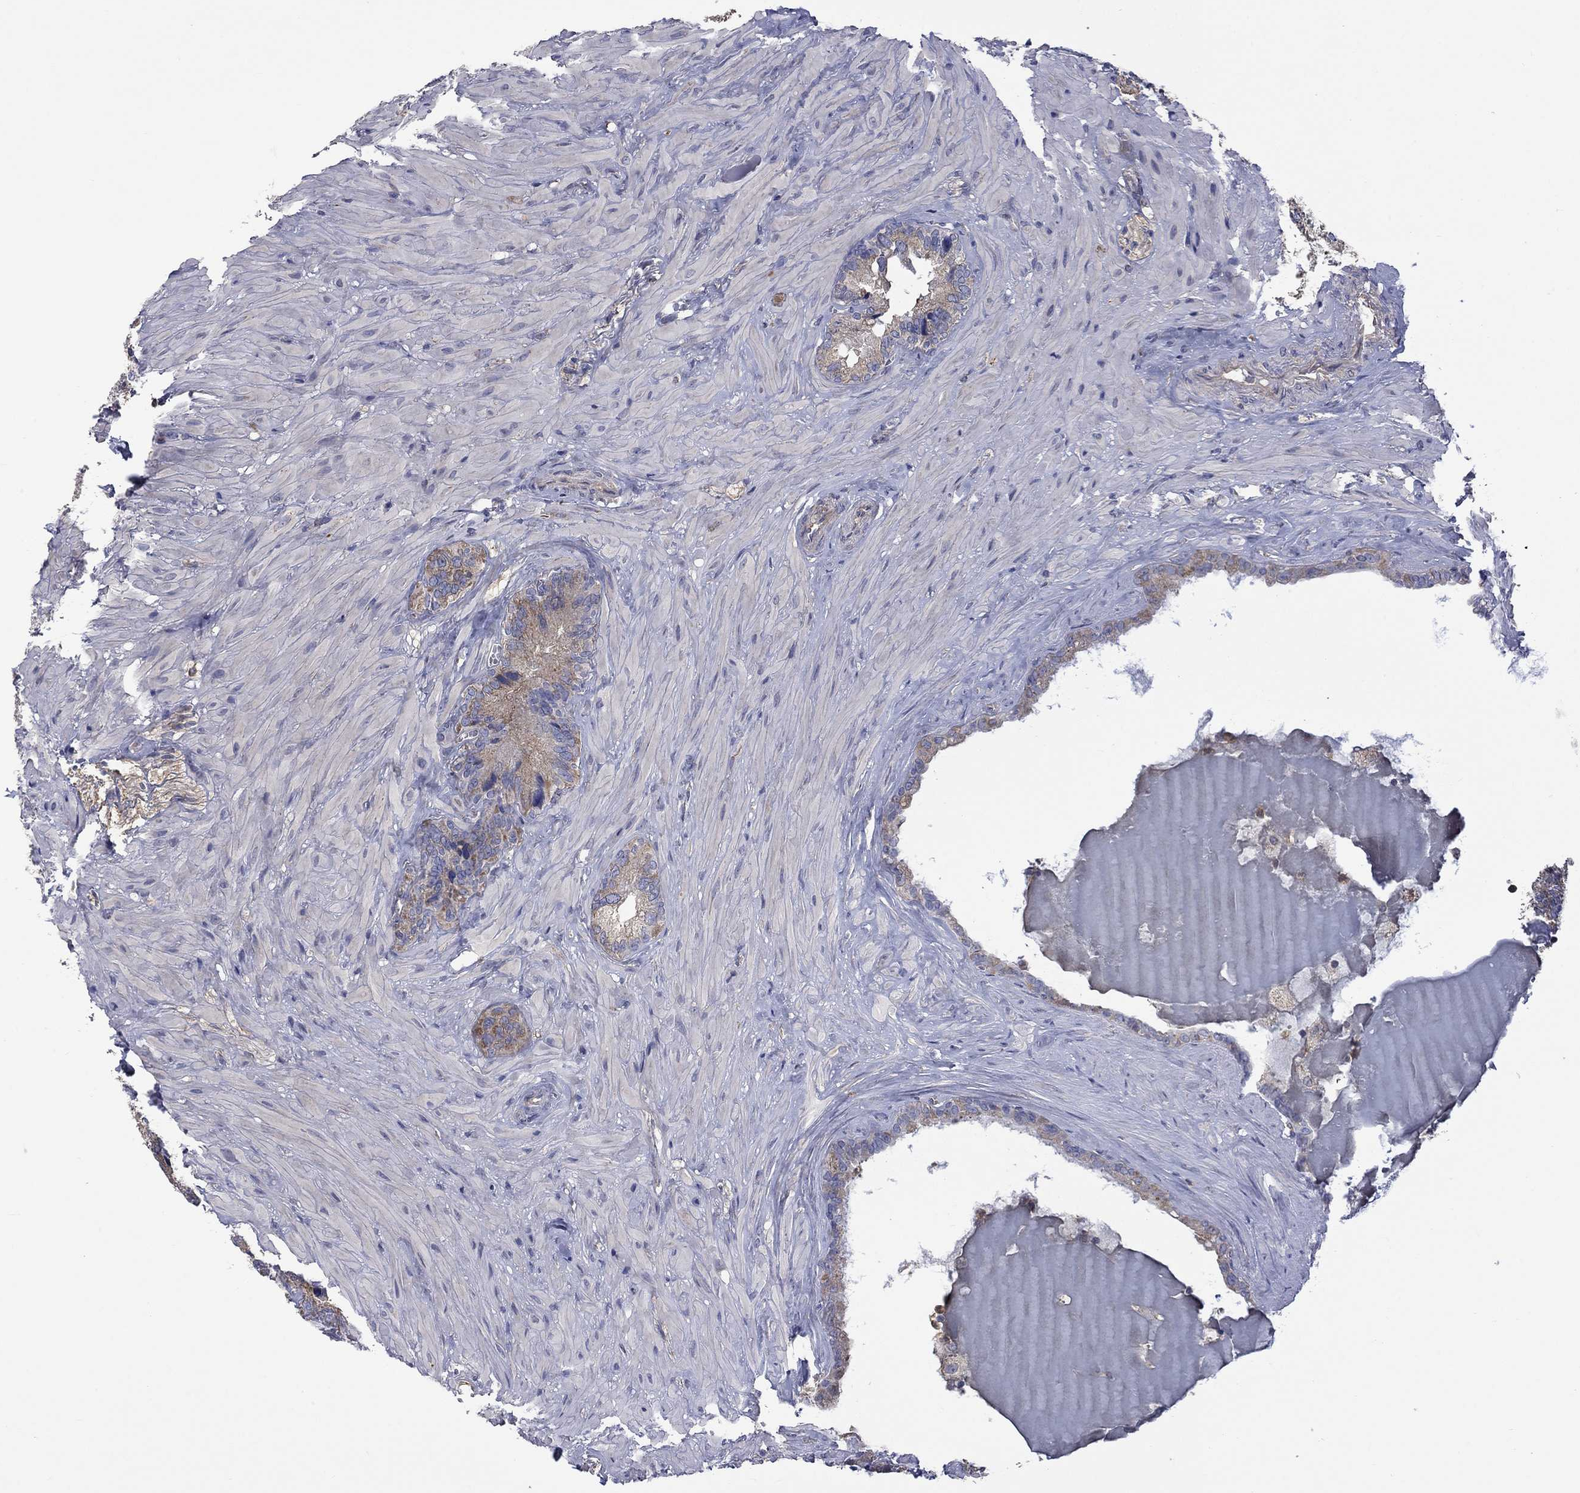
{"staining": {"intensity": "weak", "quantity": "25%-75%", "location": "cytoplasmic/membranous"}, "tissue": "seminal vesicle", "cell_type": "Glandular cells", "image_type": "normal", "snomed": [{"axis": "morphology", "description": "Normal tissue, NOS"}, {"axis": "topography", "description": "Seminal veicle"}], "caption": "Protein staining of unremarkable seminal vesicle shows weak cytoplasmic/membranous staining in approximately 25%-75% of glandular cells.", "gene": "CAMKK2", "patient": {"sex": "male", "age": 72}}